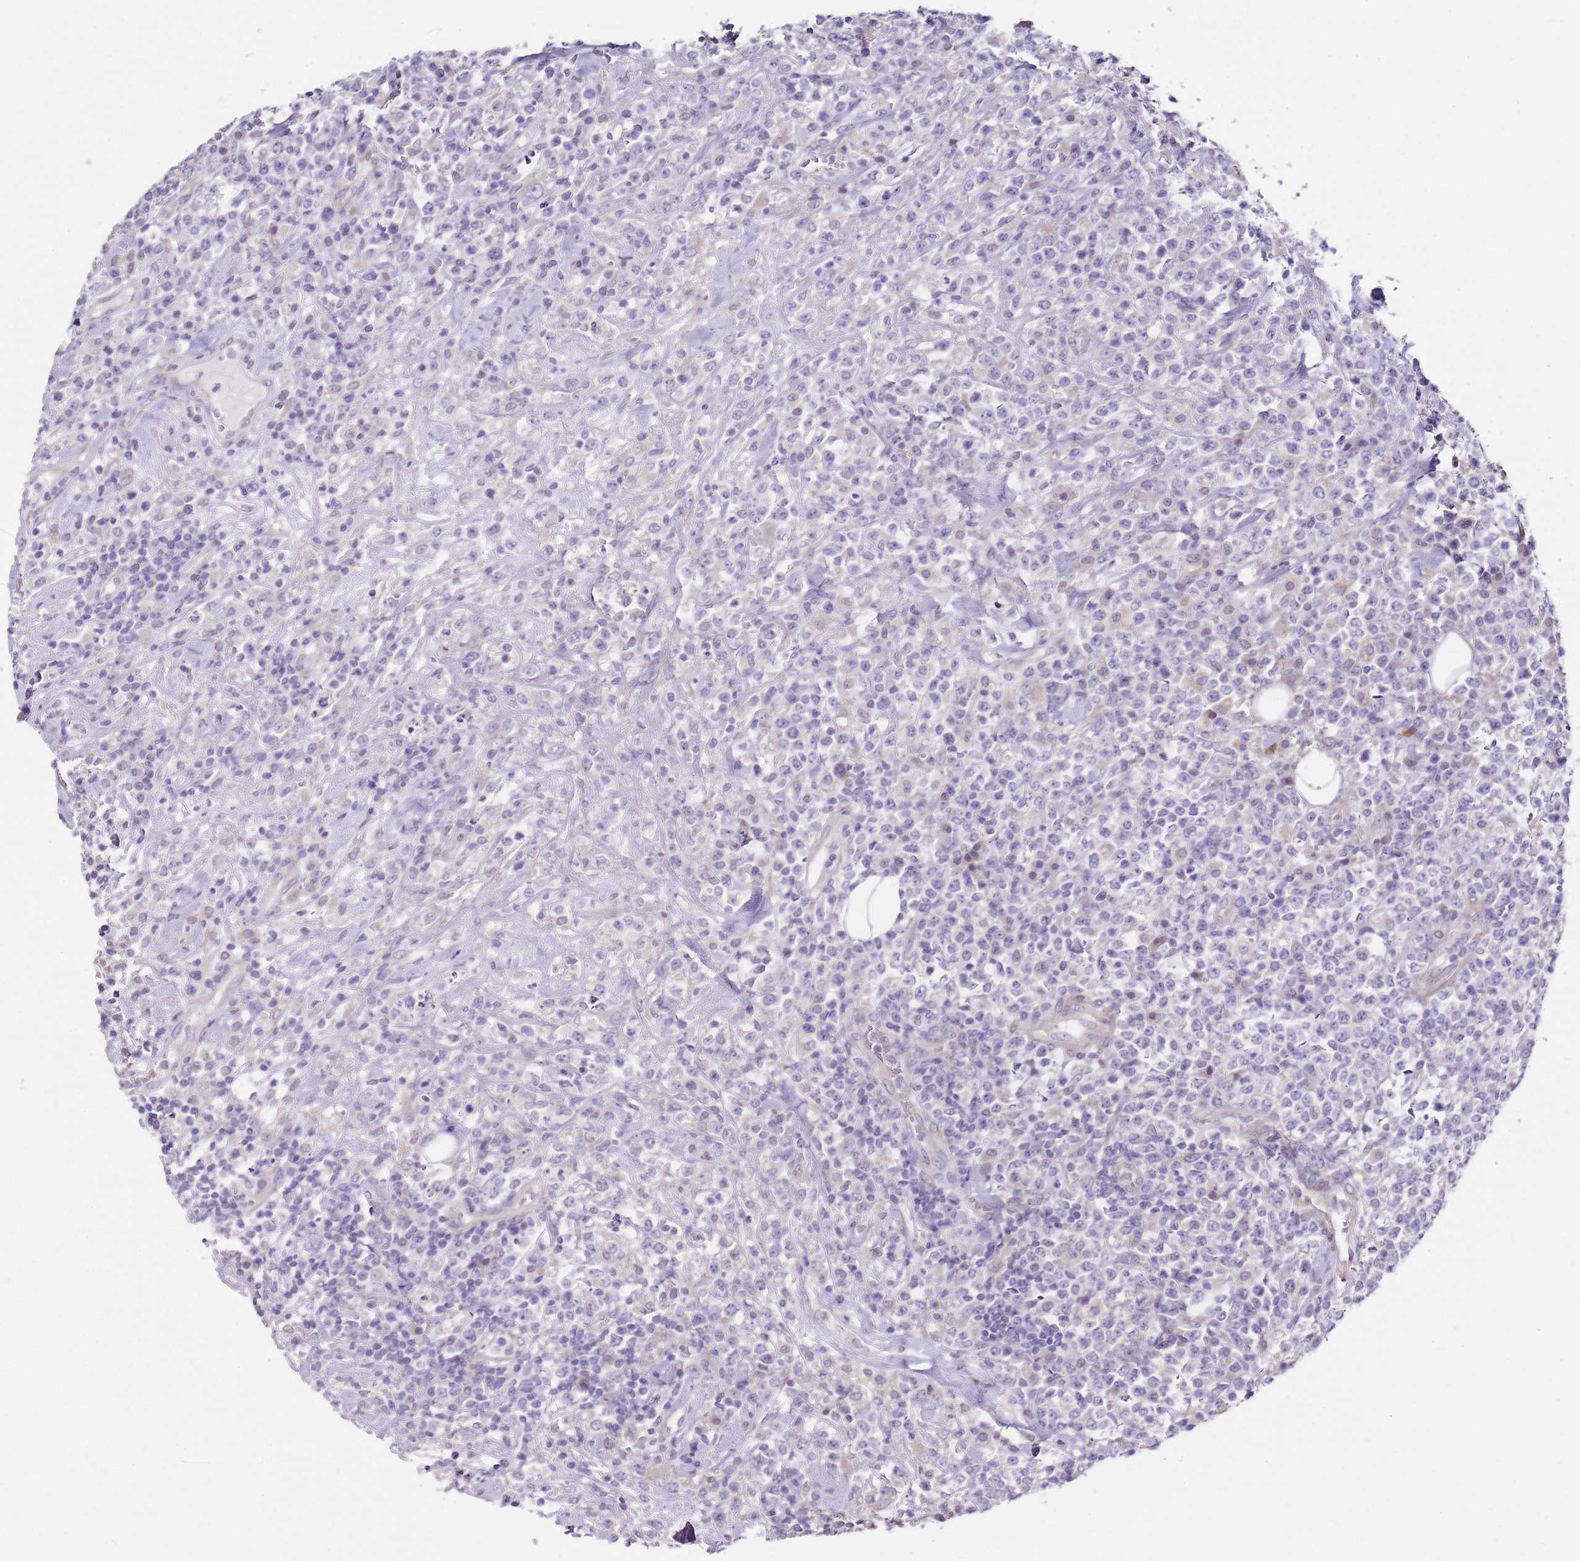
{"staining": {"intensity": "negative", "quantity": "none", "location": "none"}, "tissue": "lymphoma", "cell_type": "Tumor cells", "image_type": "cancer", "snomed": [{"axis": "morphology", "description": "Malignant lymphoma, non-Hodgkin's type, High grade"}, {"axis": "topography", "description": "Colon"}], "caption": "High magnification brightfield microscopy of malignant lymphoma, non-Hodgkin's type (high-grade) stained with DAB (brown) and counterstained with hematoxylin (blue): tumor cells show no significant positivity. (Stains: DAB immunohistochemistry (IHC) with hematoxylin counter stain, Microscopy: brightfield microscopy at high magnification).", "gene": "TBC1D9", "patient": {"sex": "female", "age": 53}}